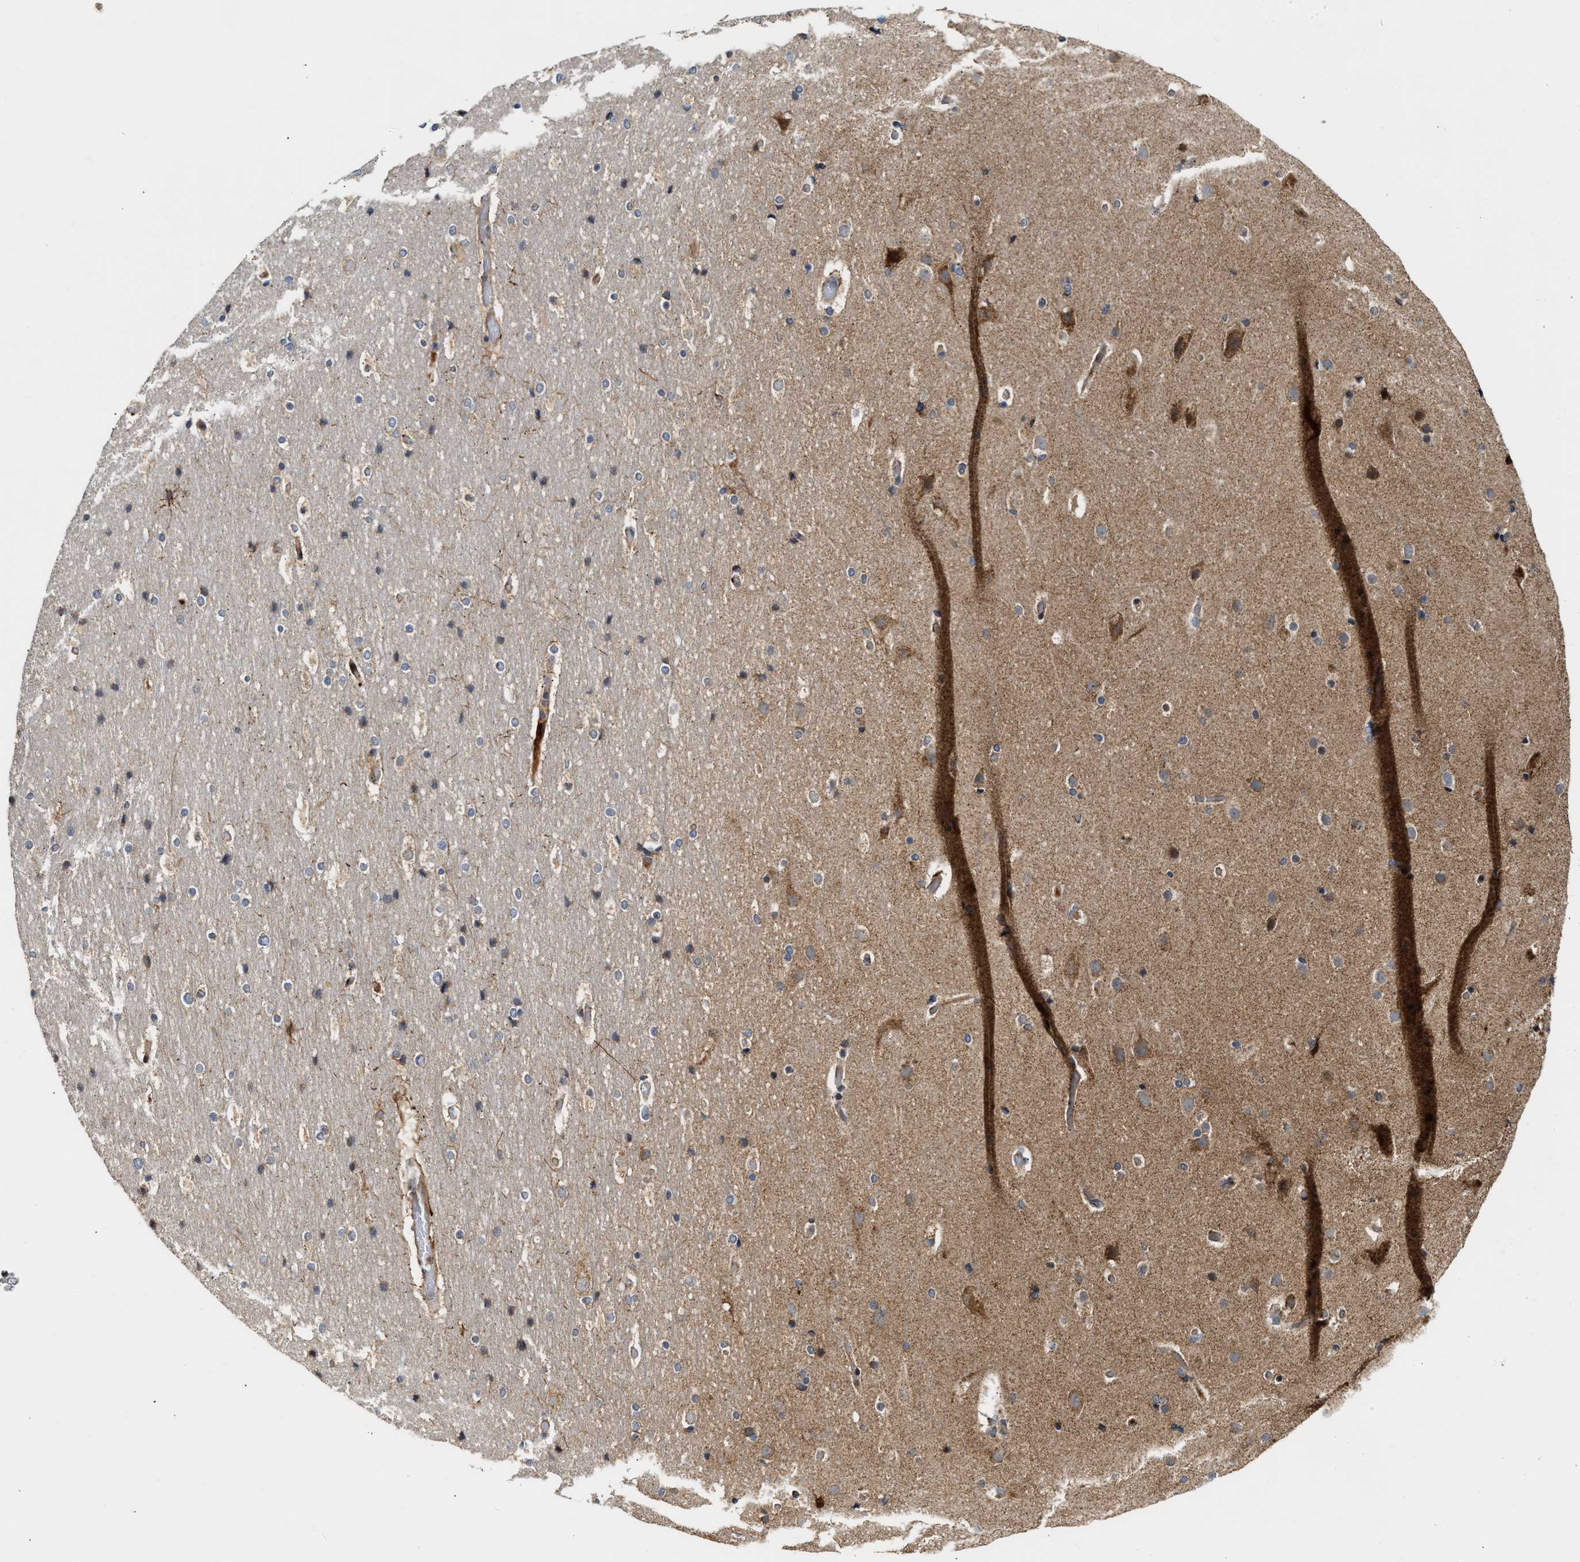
{"staining": {"intensity": "weak", "quantity": ">75%", "location": "cytoplasmic/membranous"}, "tissue": "cerebral cortex", "cell_type": "Endothelial cells", "image_type": "normal", "snomed": [{"axis": "morphology", "description": "Normal tissue, NOS"}, {"axis": "topography", "description": "Cerebral cortex"}], "caption": "Immunohistochemistry (IHC) photomicrograph of unremarkable human cerebral cortex stained for a protein (brown), which exhibits low levels of weak cytoplasmic/membranous expression in approximately >75% of endothelial cells.", "gene": "EXTL2", "patient": {"sex": "male", "age": 57}}